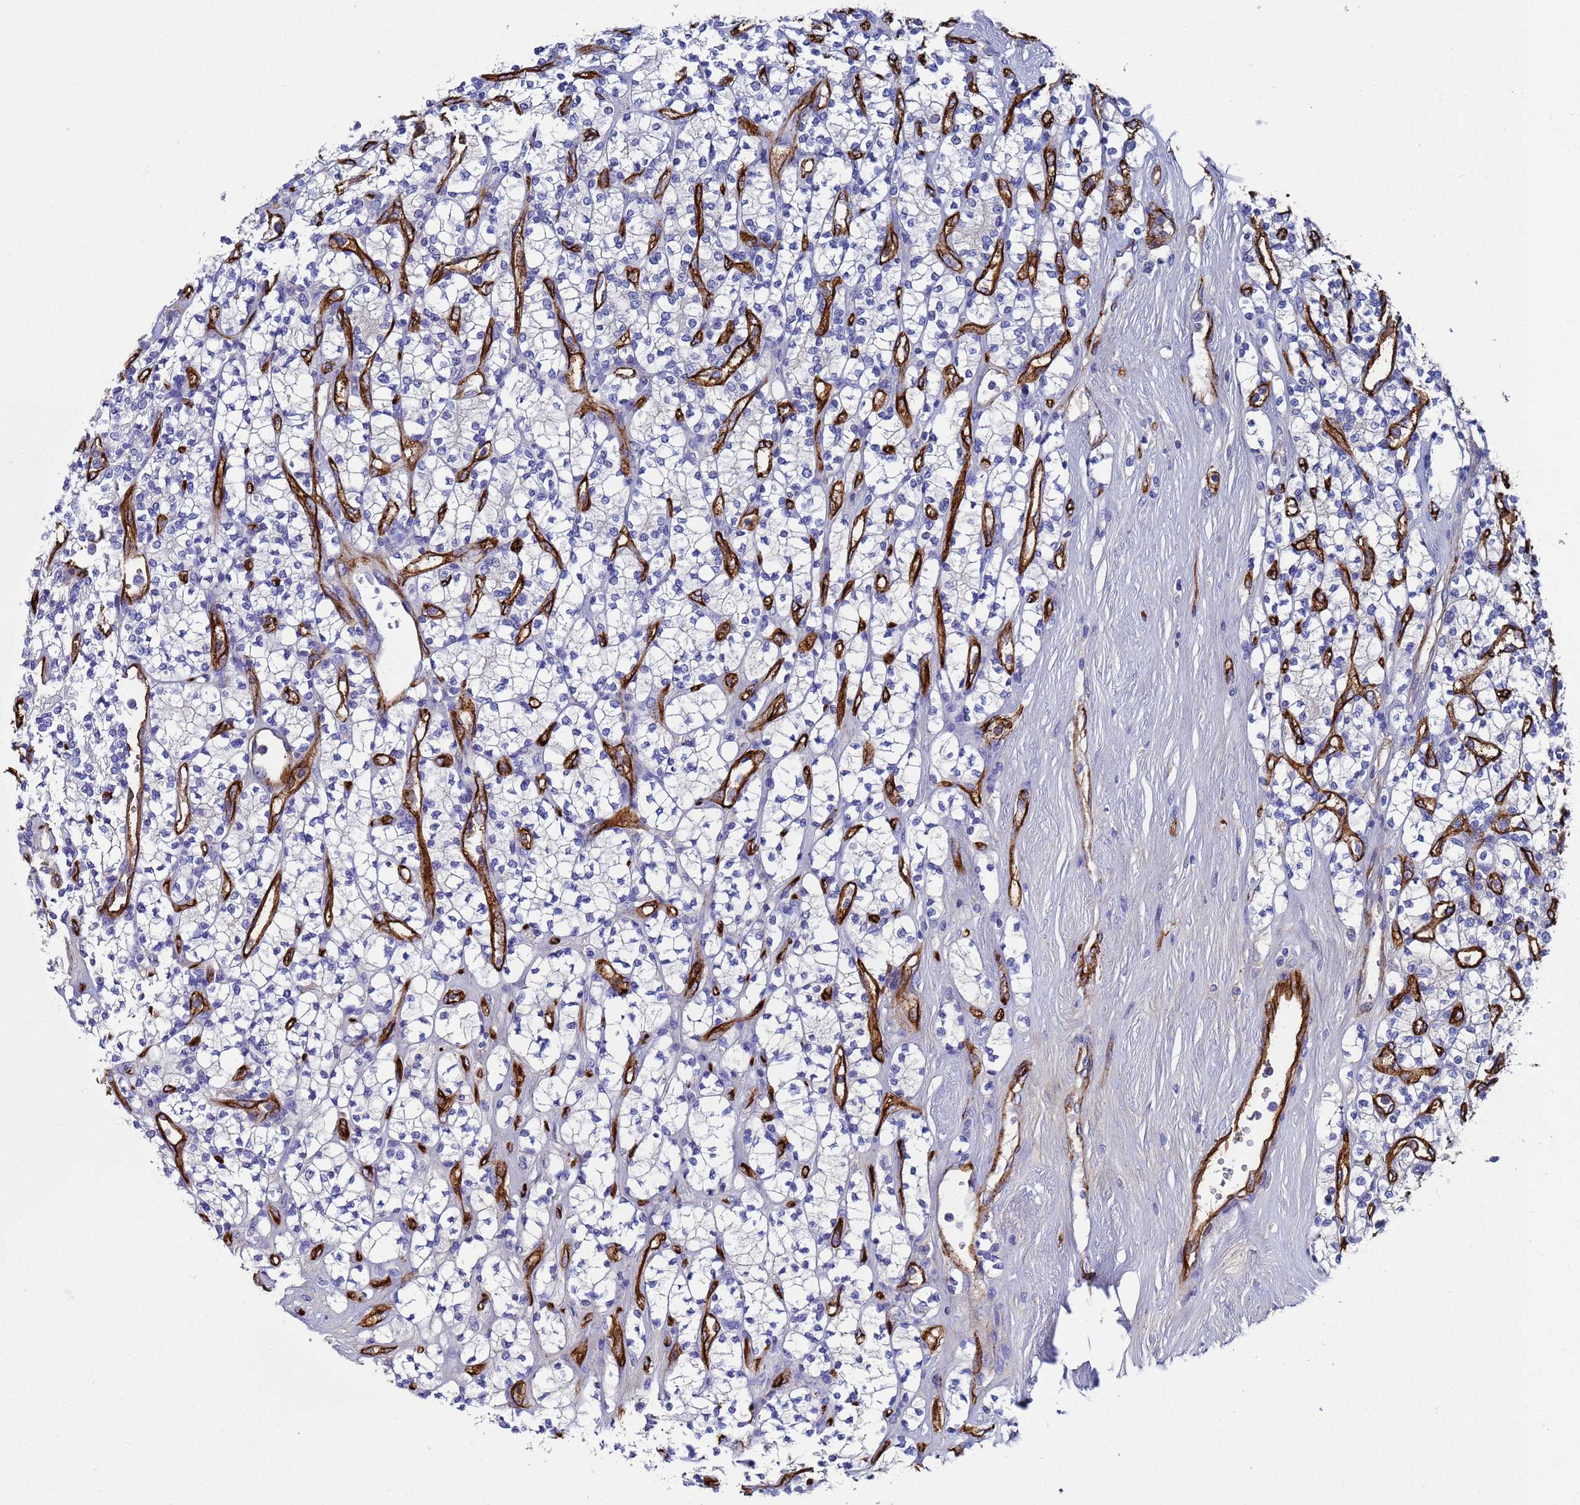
{"staining": {"intensity": "negative", "quantity": "none", "location": "none"}, "tissue": "renal cancer", "cell_type": "Tumor cells", "image_type": "cancer", "snomed": [{"axis": "morphology", "description": "Adenocarcinoma, NOS"}, {"axis": "topography", "description": "Kidney"}], "caption": "IHC photomicrograph of neoplastic tissue: renal cancer (adenocarcinoma) stained with DAB demonstrates no significant protein positivity in tumor cells. (DAB IHC visualized using brightfield microscopy, high magnification).", "gene": "ADIPOQ", "patient": {"sex": "male", "age": 77}}